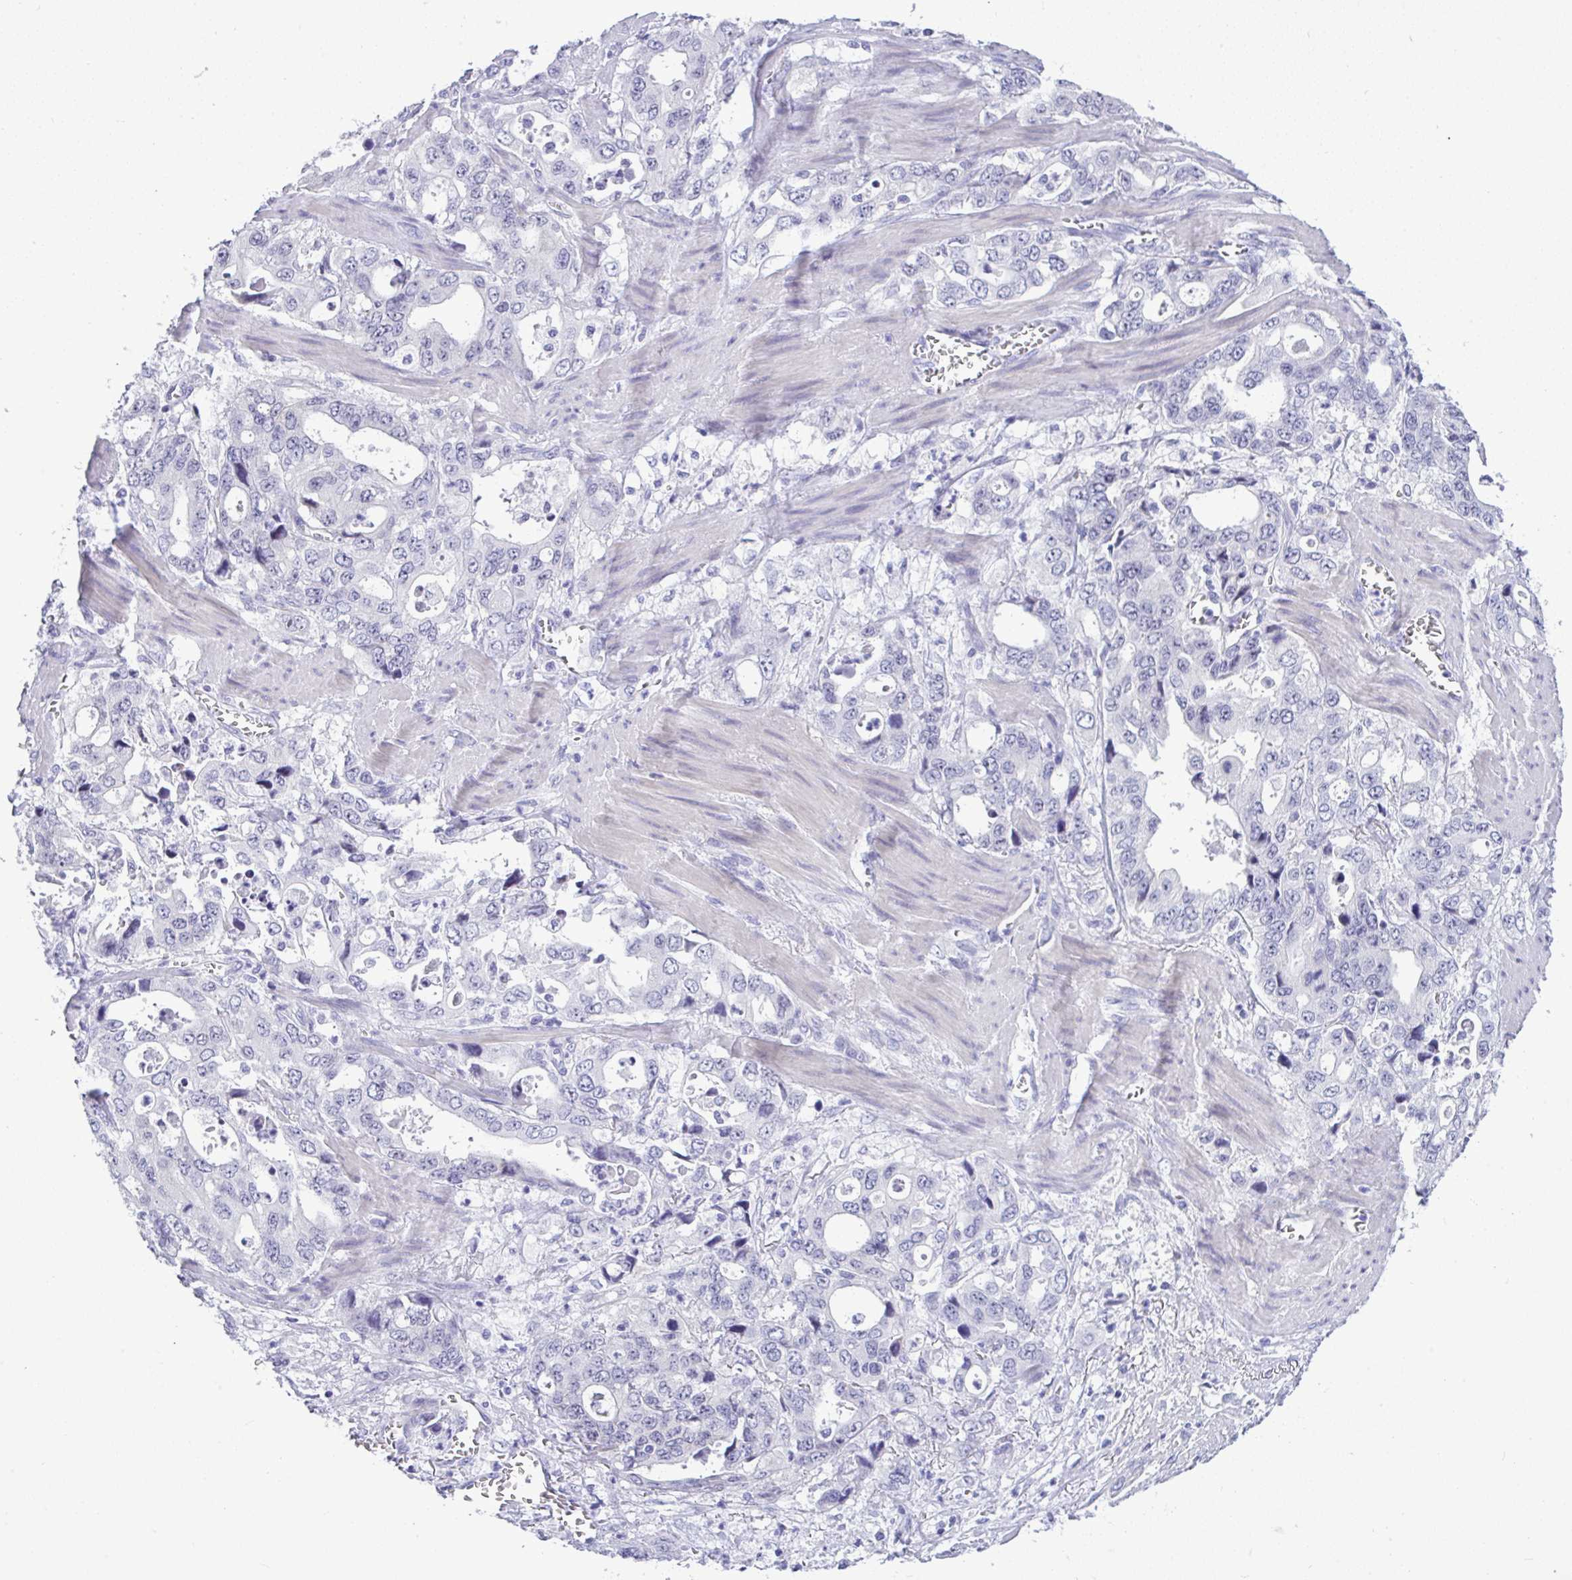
{"staining": {"intensity": "negative", "quantity": "none", "location": "none"}, "tissue": "stomach cancer", "cell_type": "Tumor cells", "image_type": "cancer", "snomed": [{"axis": "morphology", "description": "Adenocarcinoma, NOS"}, {"axis": "topography", "description": "Stomach, upper"}], "caption": "Immunohistochemistry (IHC) image of stomach adenocarcinoma stained for a protein (brown), which displays no positivity in tumor cells. (Immunohistochemistry (IHC), brightfield microscopy, high magnification).", "gene": "YBX2", "patient": {"sex": "male", "age": 74}}